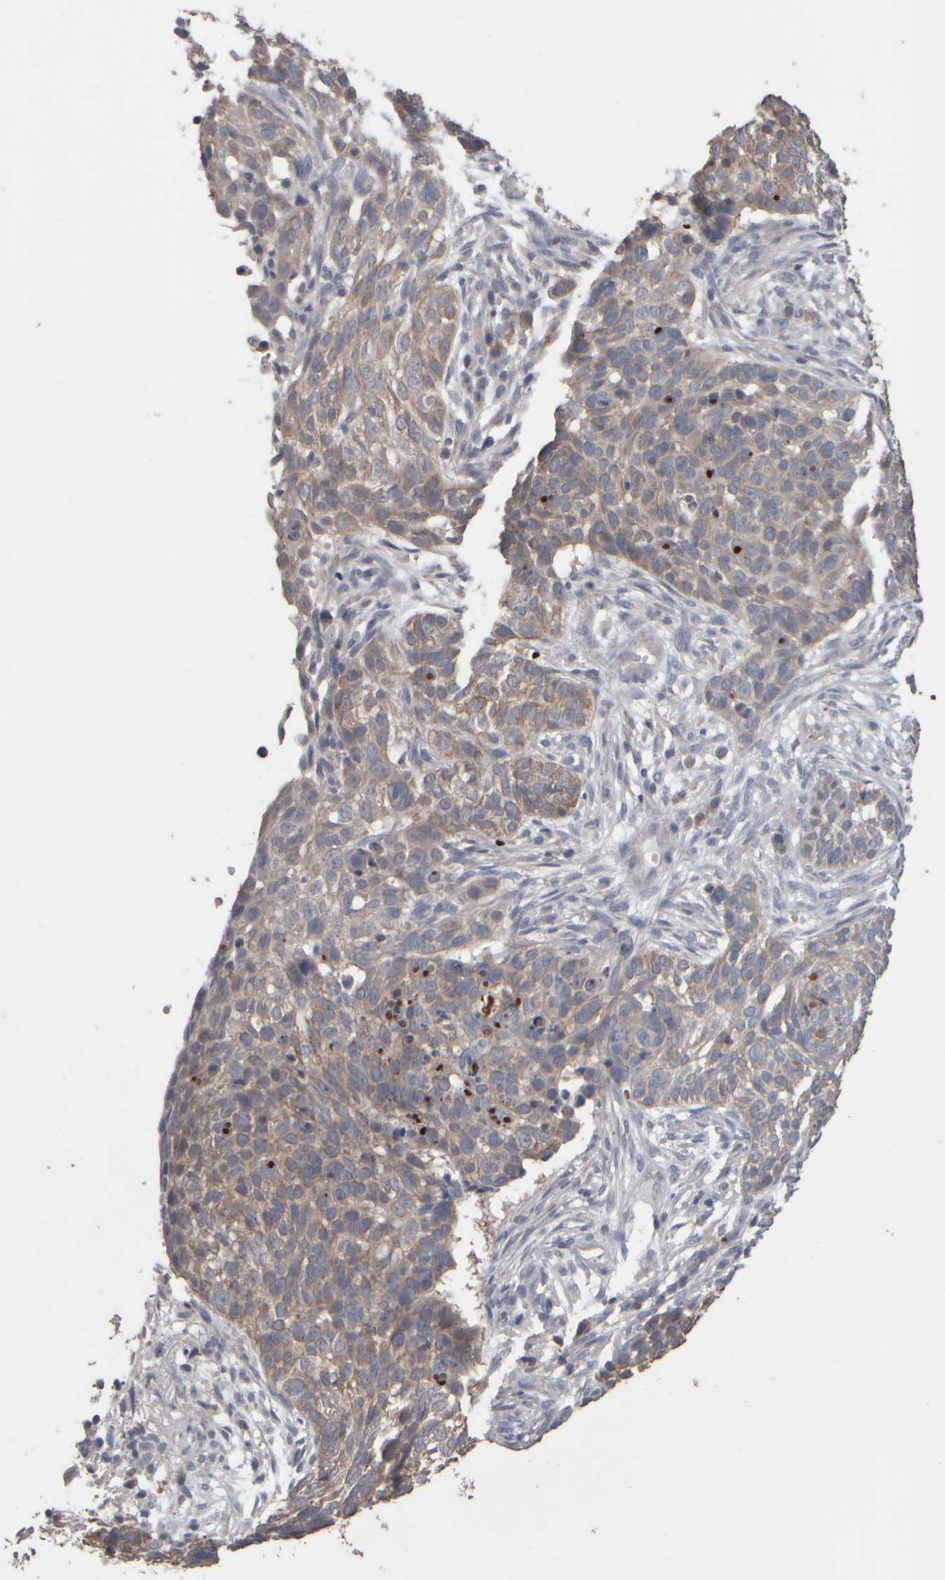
{"staining": {"intensity": "weak", "quantity": ">75%", "location": "cytoplasmic/membranous"}, "tissue": "skin cancer", "cell_type": "Tumor cells", "image_type": "cancer", "snomed": [{"axis": "morphology", "description": "Basal cell carcinoma"}, {"axis": "topography", "description": "Skin"}], "caption": "The histopathology image shows staining of skin basal cell carcinoma, revealing weak cytoplasmic/membranous protein staining (brown color) within tumor cells.", "gene": "EPHX2", "patient": {"sex": "male", "age": 85}}